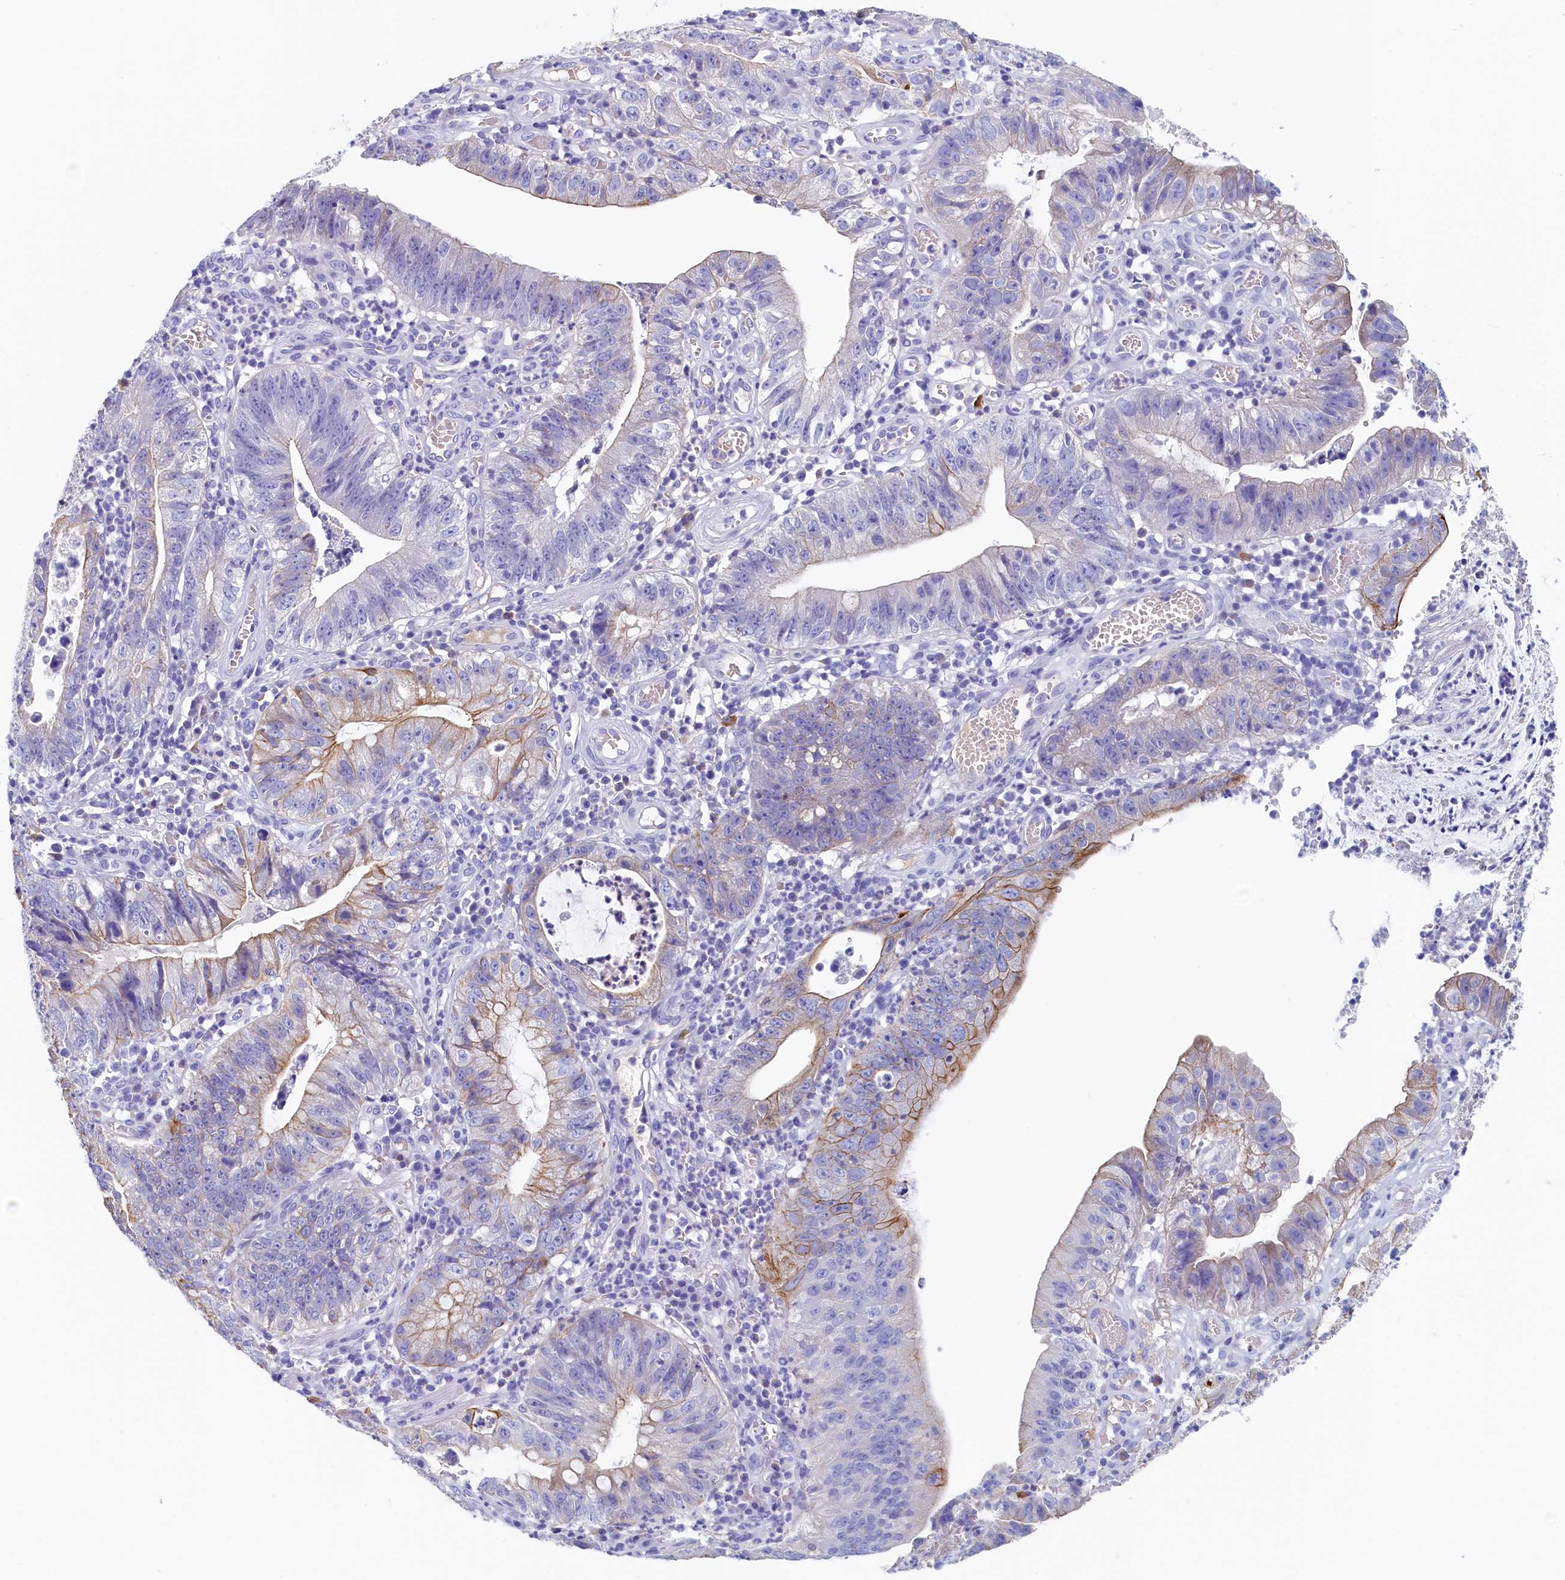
{"staining": {"intensity": "moderate", "quantity": "25%-75%", "location": "cytoplasmic/membranous"}, "tissue": "stomach cancer", "cell_type": "Tumor cells", "image_type": "cancer", "snomed": [{"axis": "morphology", "description": "Adenocarcinoma, NOS"}, {"axis": "topography", "description": "Stomach"}], "caption": "The immunohistochemical stain highlights moderate cytoplasmic/membranous positivity in tumor cells of stomach cancer tissue.", "gene": "GUCA1C", "patient": {"sex": "male", "age": 59}}